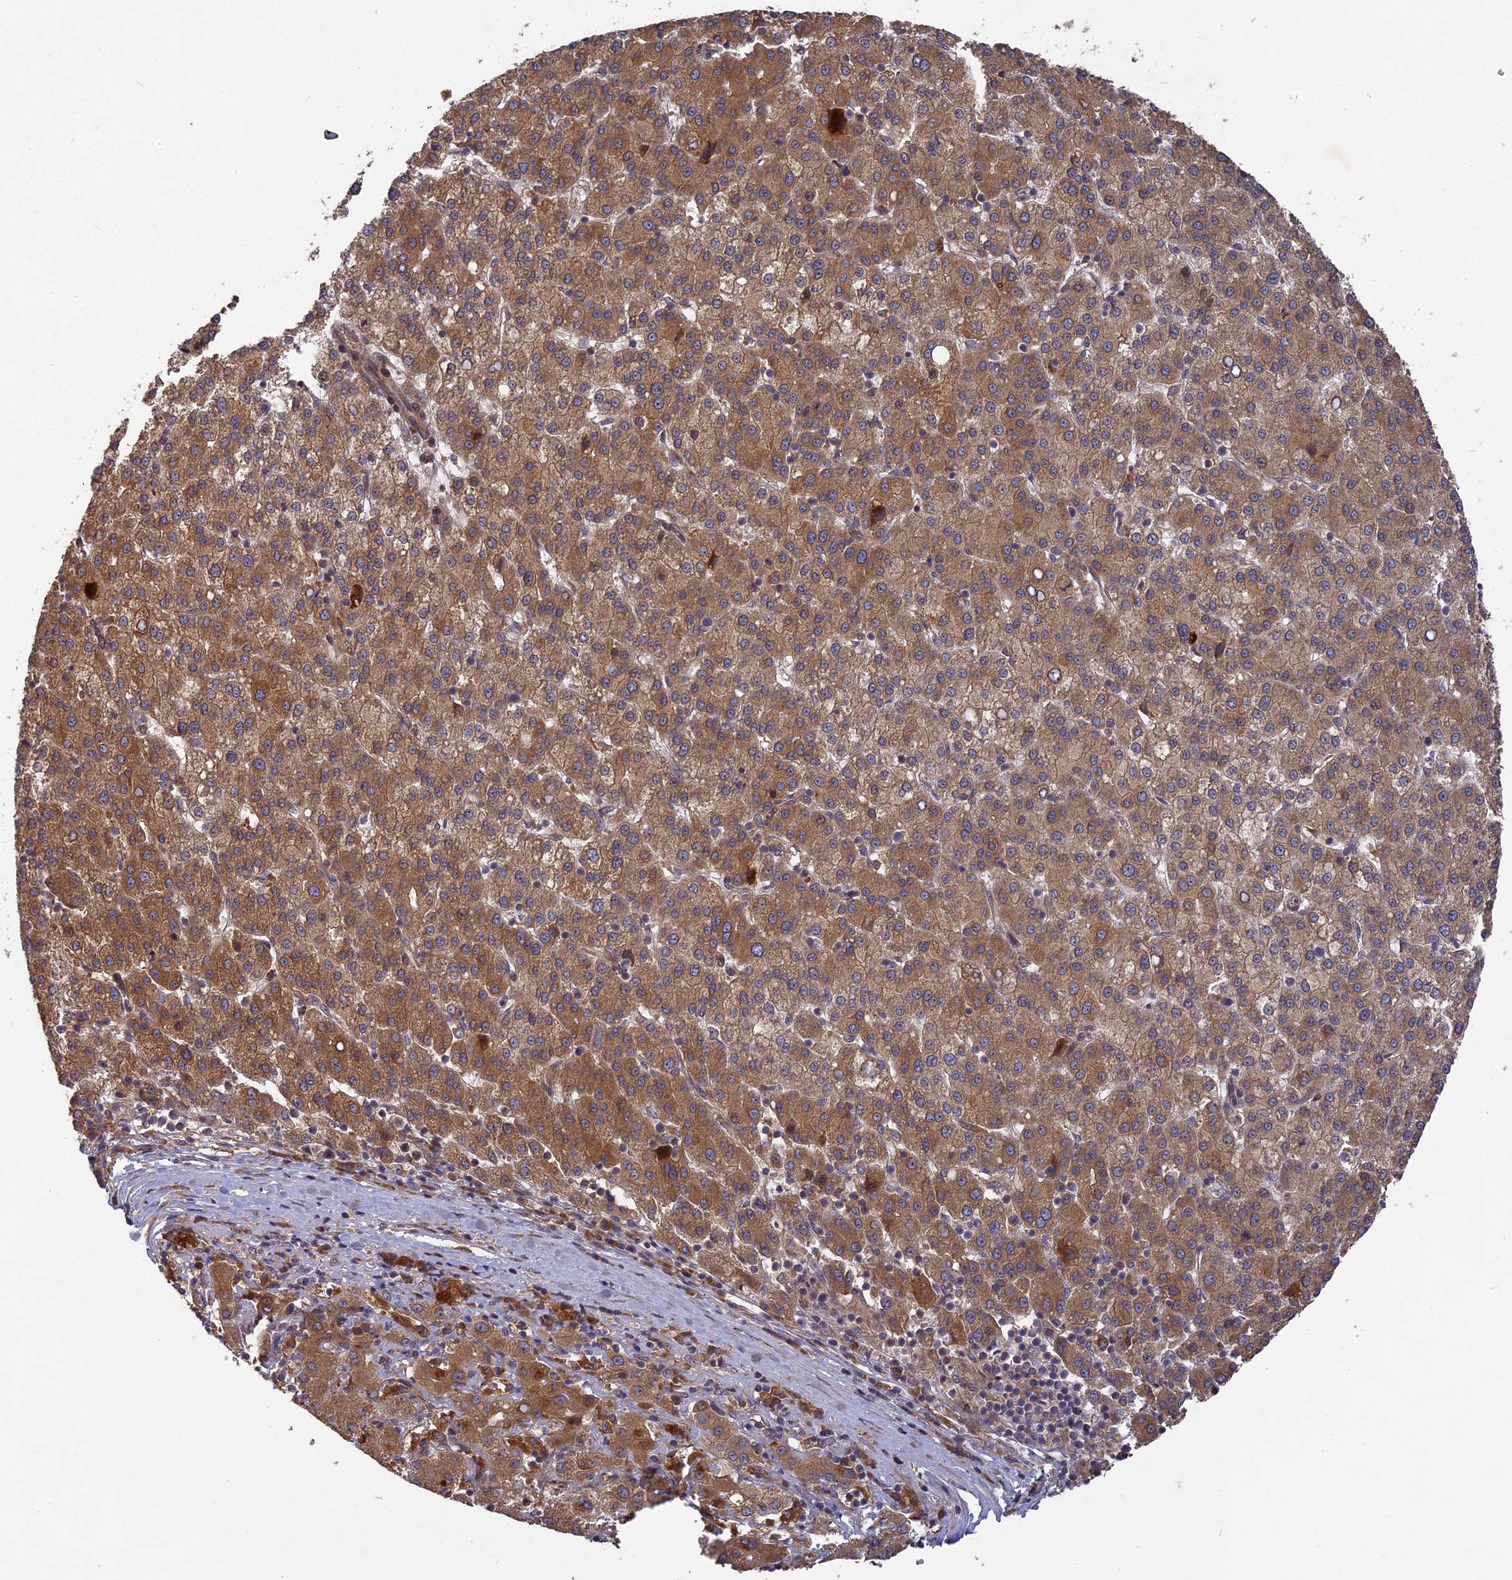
{"staining": {"intensity": "moderate", "quantity": ">75%", "location": "cytoplasmic/membranous"}, "tissue": "liver cancer", "cell_type": "Tumor cells", "image_type": "cancer", "snomed": [{"axis": "morphology", "description": "Carcinoma, Hepatocellular, NOS"}, {"axis": "topography", "description": "Liver"}], "caption": "Approximately >75% of tumor cells in liver cancer exhibit moderate cytoplasmic/membranous protein staining as visualized by brown immunohistochemical staining.", "gene": "TMUB2", "patient": {"sex": "female", "age": 58}}